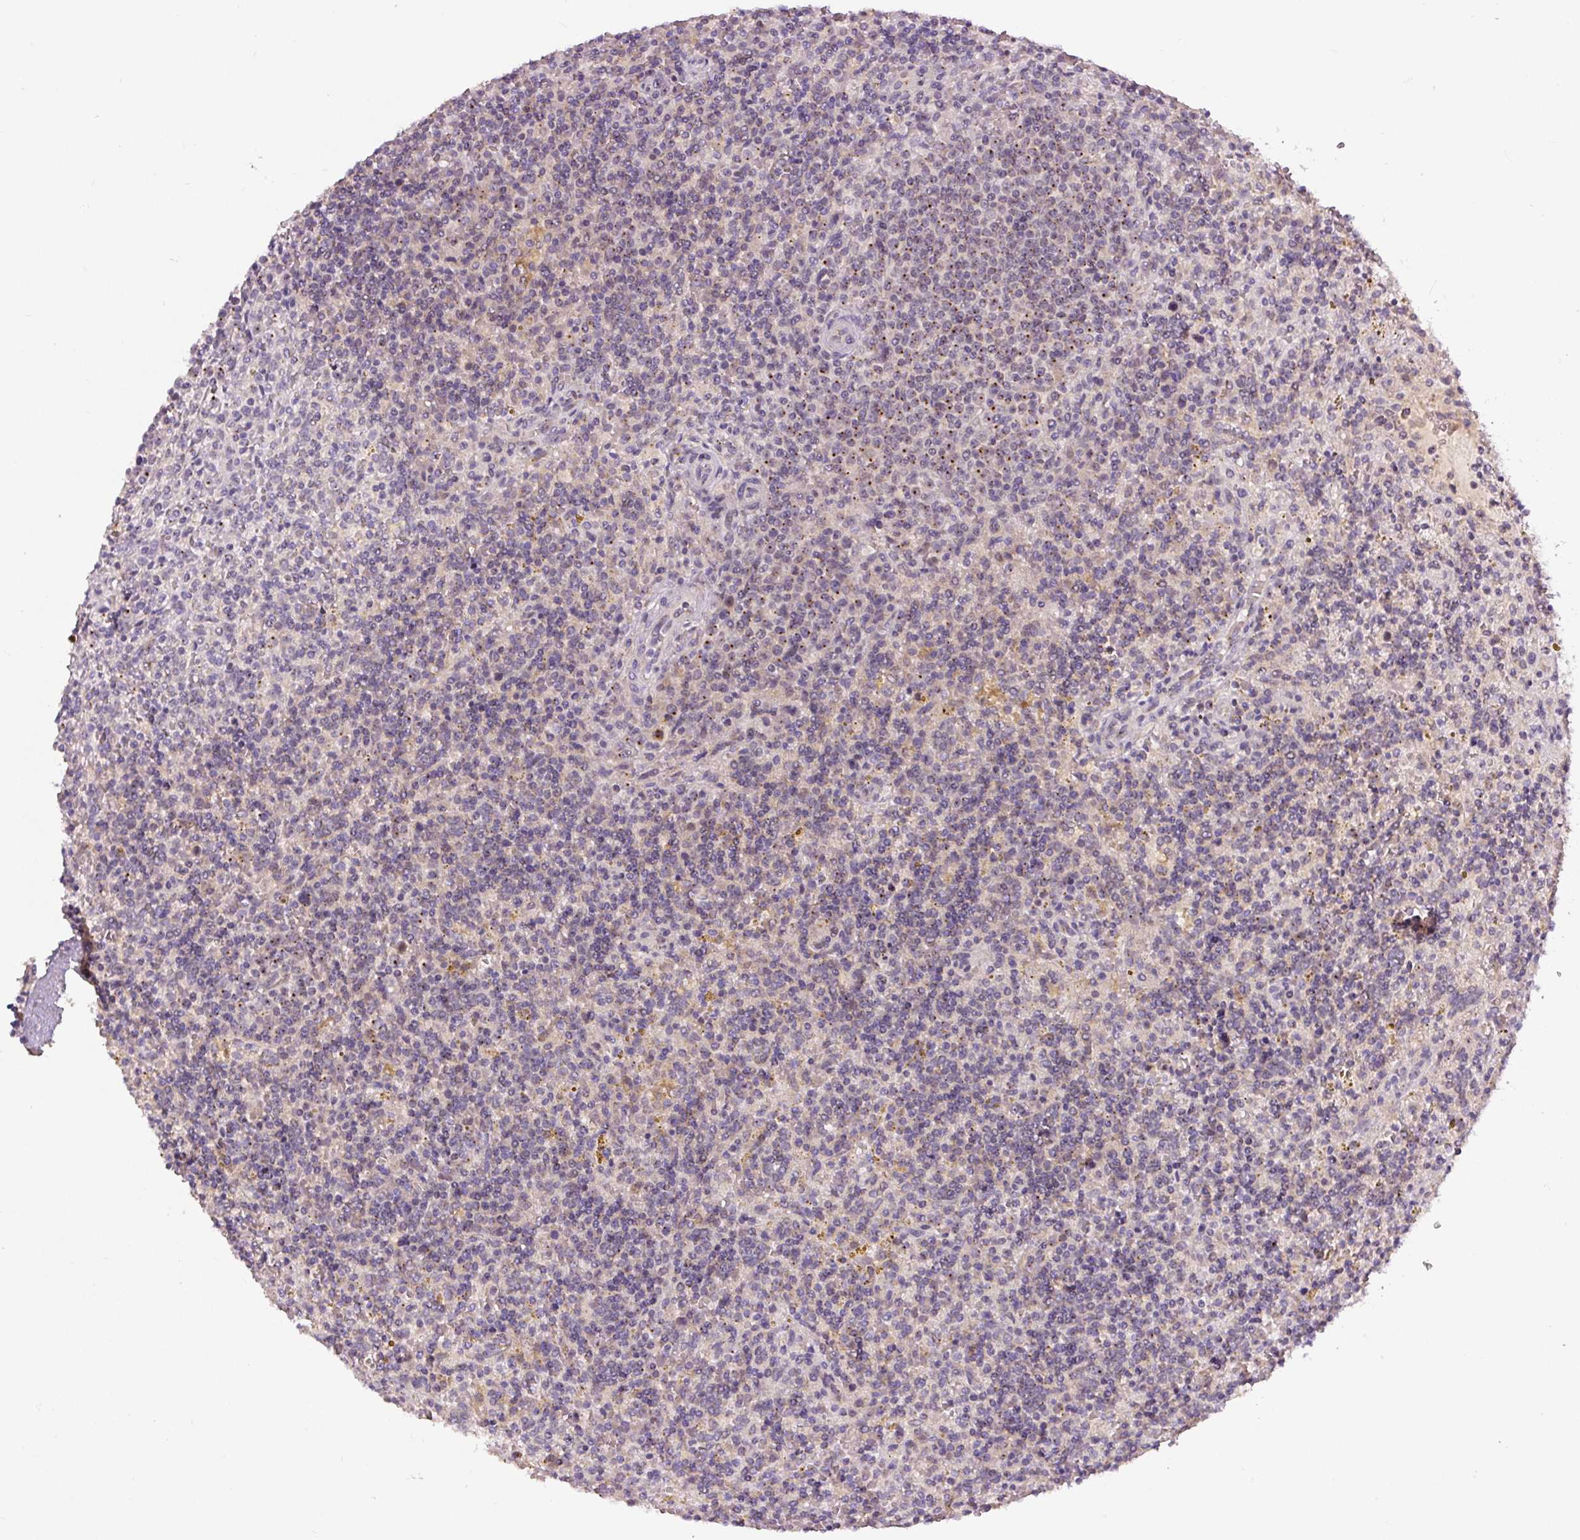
{"staining": {"intensity": "moderate", "quantity": "<25%", "location": "cytoplasmic/membranous"}, "tissue": "lymphoma", "cell_type": "Tumor cells", "image_type": "cancer", "snomed": [{"axis": "morphology", "description": "Malignant lymphoma, non-Hodgkin's type, Low grade"}, {"axis": "topography", "description": "Spleen"}], "caption": "Protein expression analysis of malignant lymphoma, non-Hodgkin's type (low-grade) exhibits moderate cytoplasmic/membranous positivity in about <25% of tumor cells.", "gene": "PCM1", "patient": {"sex": "male", "age": 67}}